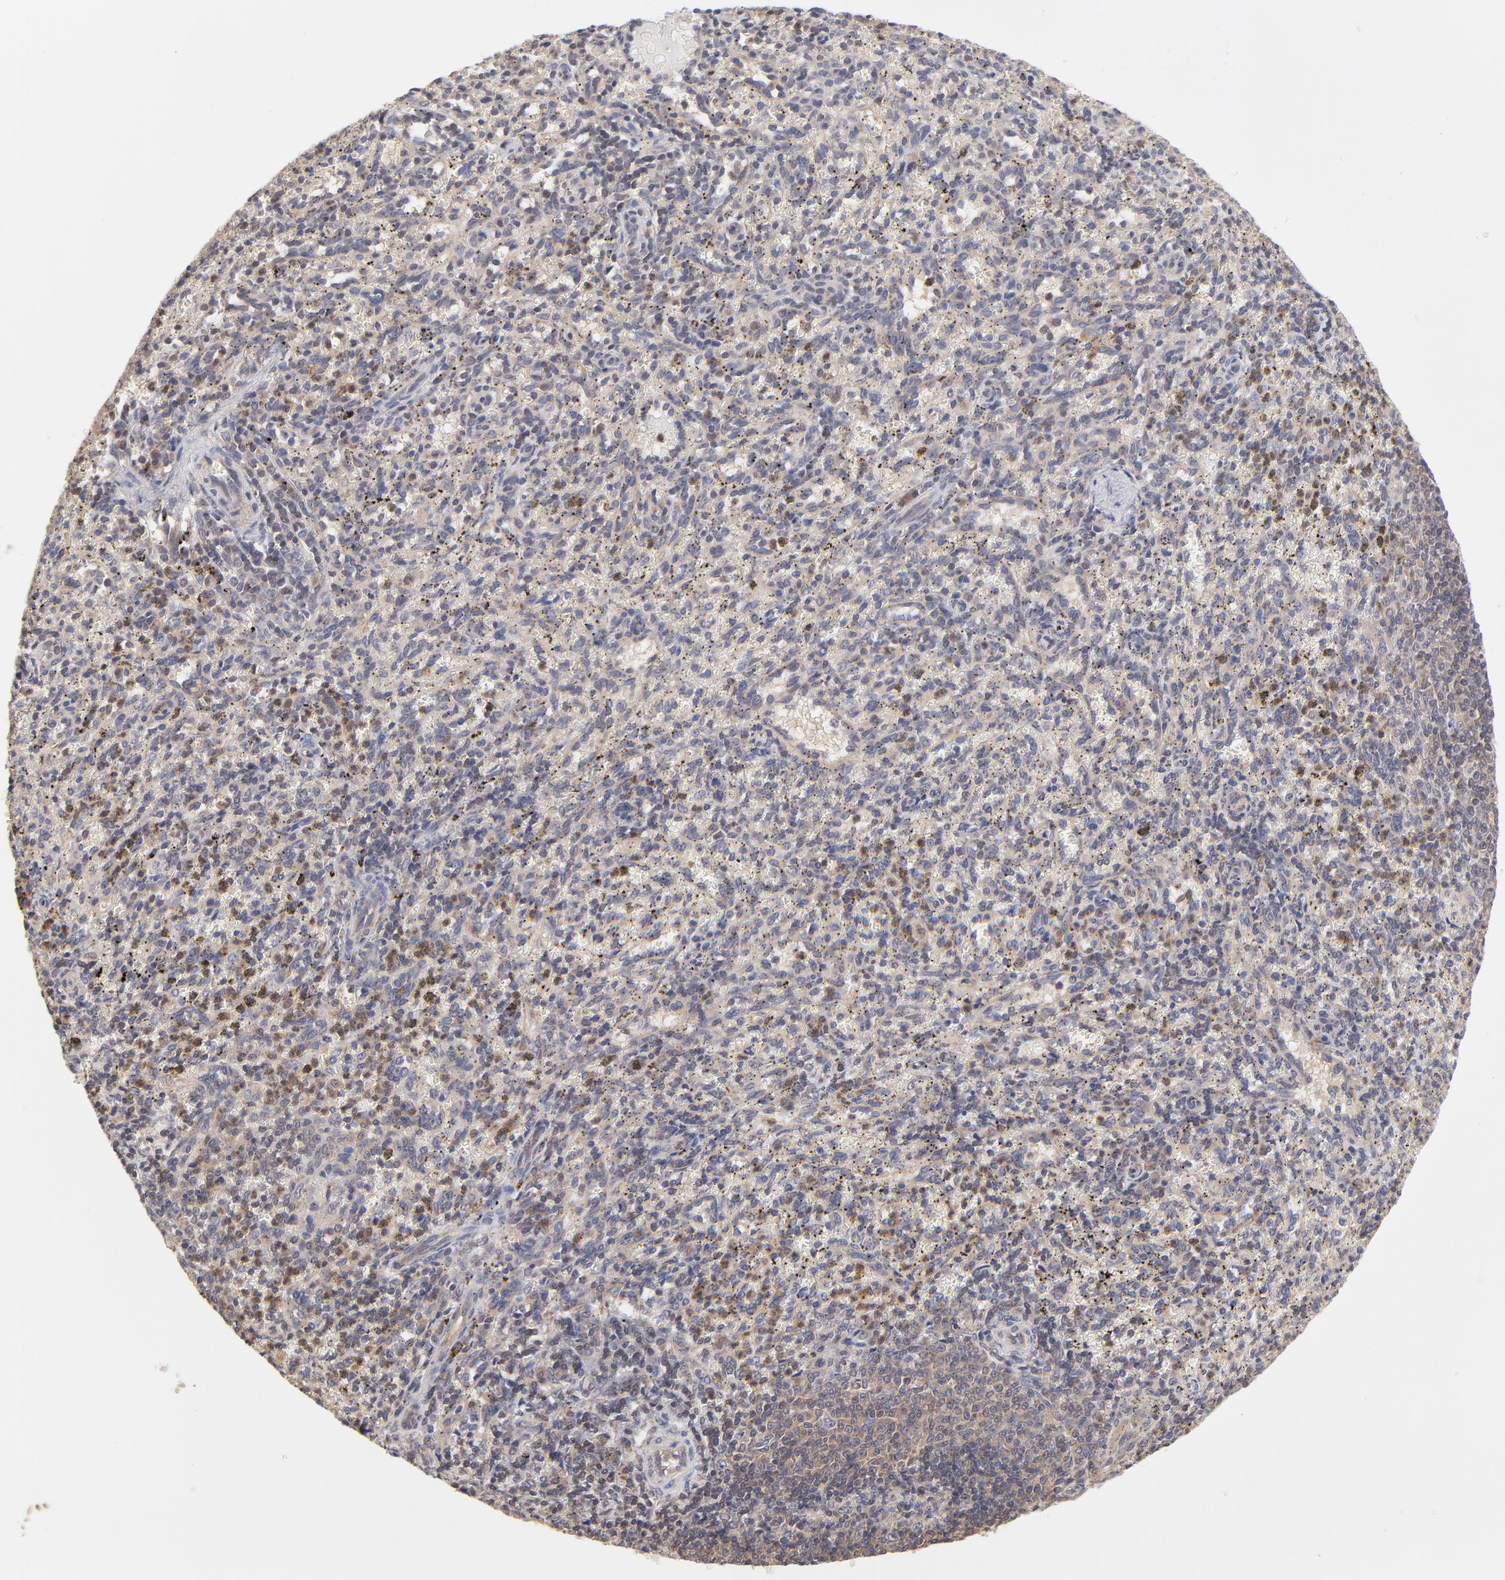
{"staining": {"intensity": "moderate", "quantity": "<25%", "location": "cytoplasmic/membranous"}, "tissue": "spleen", "cell_type": "Cells in red pulp", "image_type": "normal", "snomed": [{"axis": "morphology", "description": "Normal tissue, NOS"}, {"axis": "topography", "description": "Spleen"}], "caption": "Immunohistochemical staining of normal human spleen reveals <25% levels of moderate cytoplasmic/membranous protein positivity in about <25% of cells in red pulp.", "gene": "PCMT1", "patient": {"sex": "female", "age": 10}}